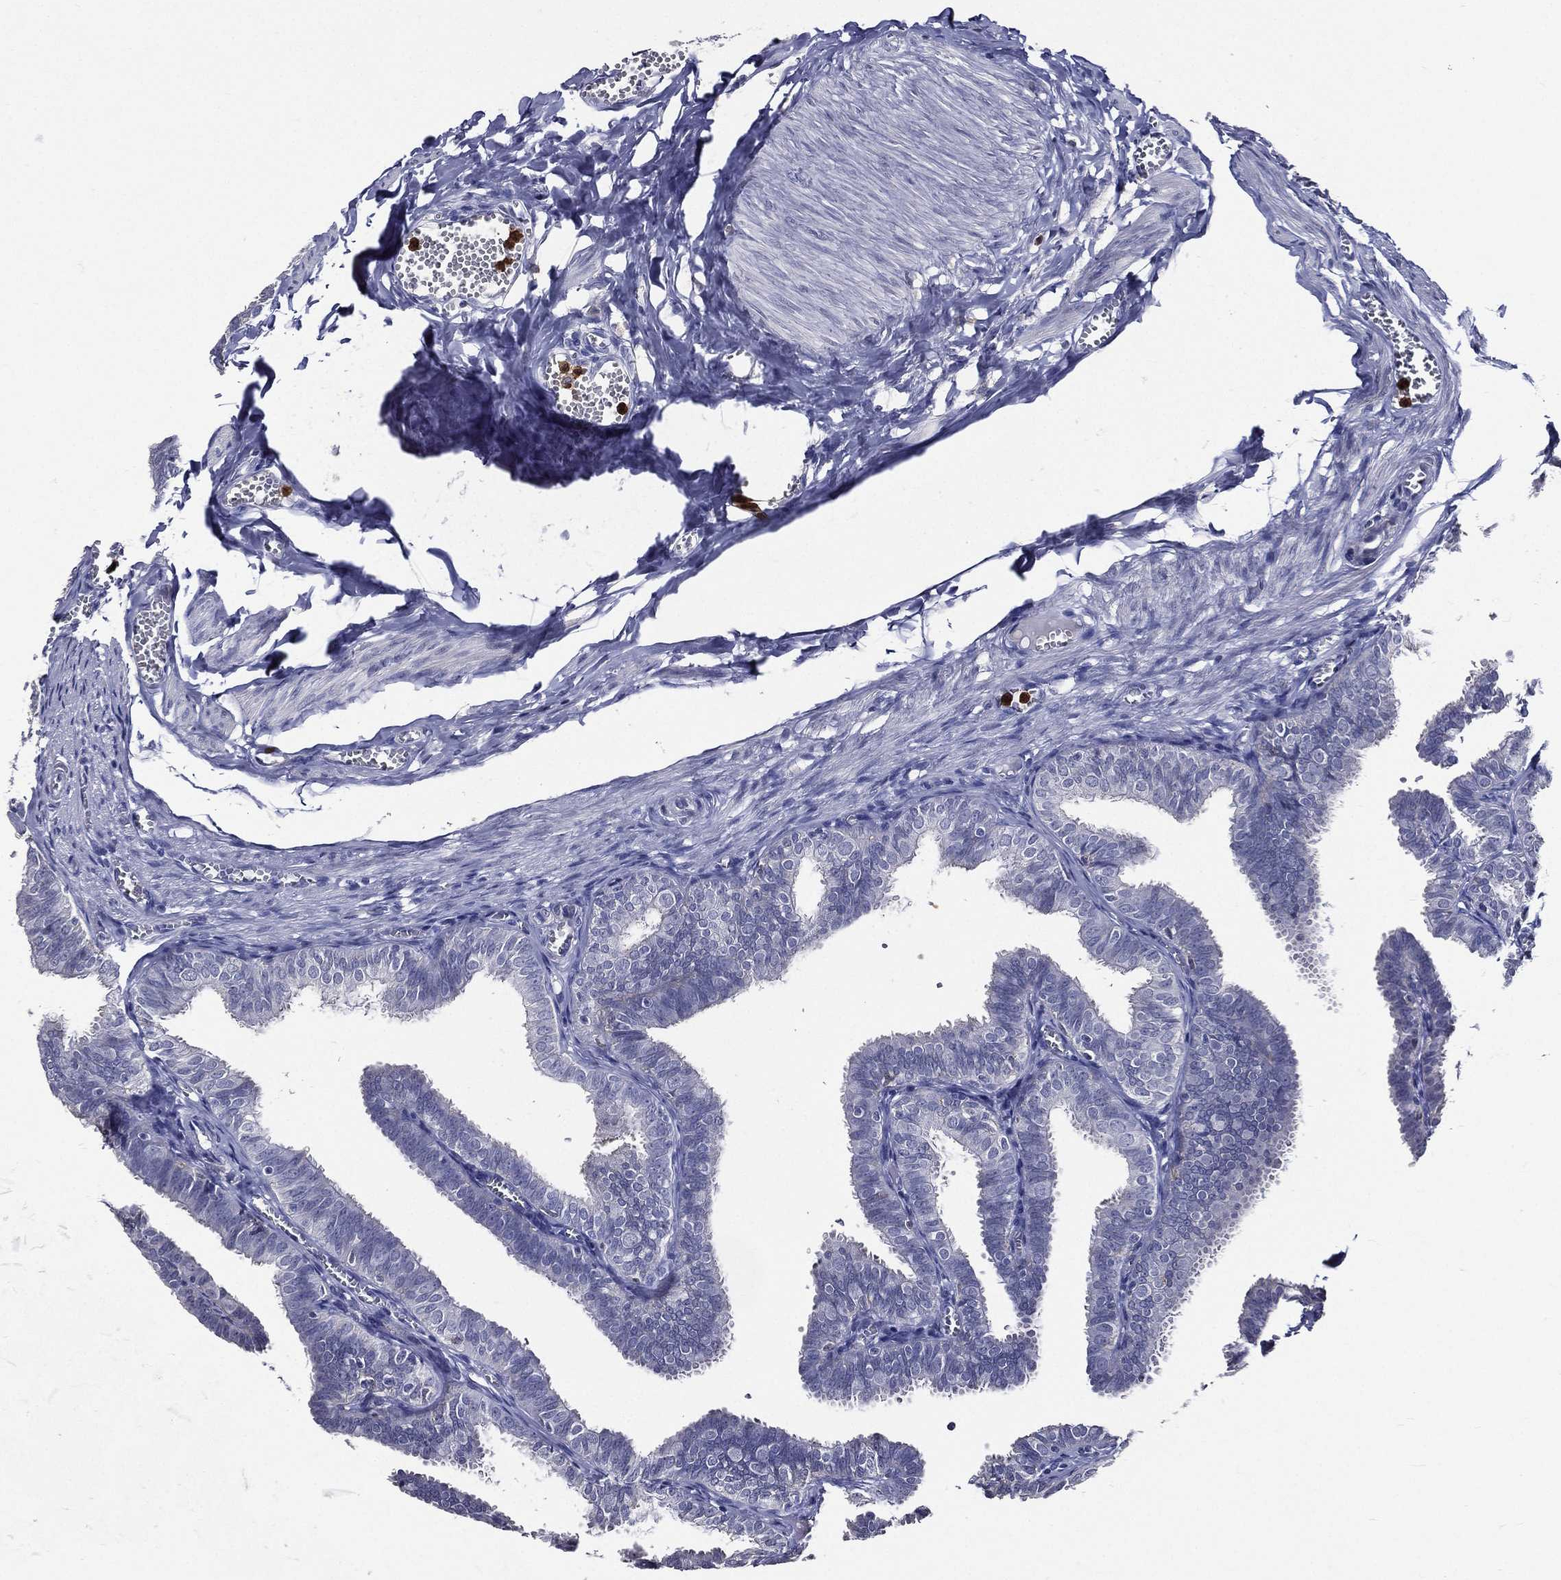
{"staining": {"intensity": "negative", "quantity": "none", "location": "none"}, "tissue": "fallopian tube", "cell_type": "Glandular cells", "image_type": "normal", "snomed": [{"axis": "morphology", "description": "Normal tissue, NOS"}, {"axis": "topography", "description": "Fallopian tube"}], "caption": "Immunohistochemical staining of benign fallopian tube exhibits no significant positivity in glandular cells. The staining was performed using DAB (3,3'-diaminobenzidine) to visualize the protein expression in brown, while the nuclei were stained in blue with hematoxylin (Magnification: 20x).", "gene": "GPR171", "patient": {"sex": "female", "age": 25}}